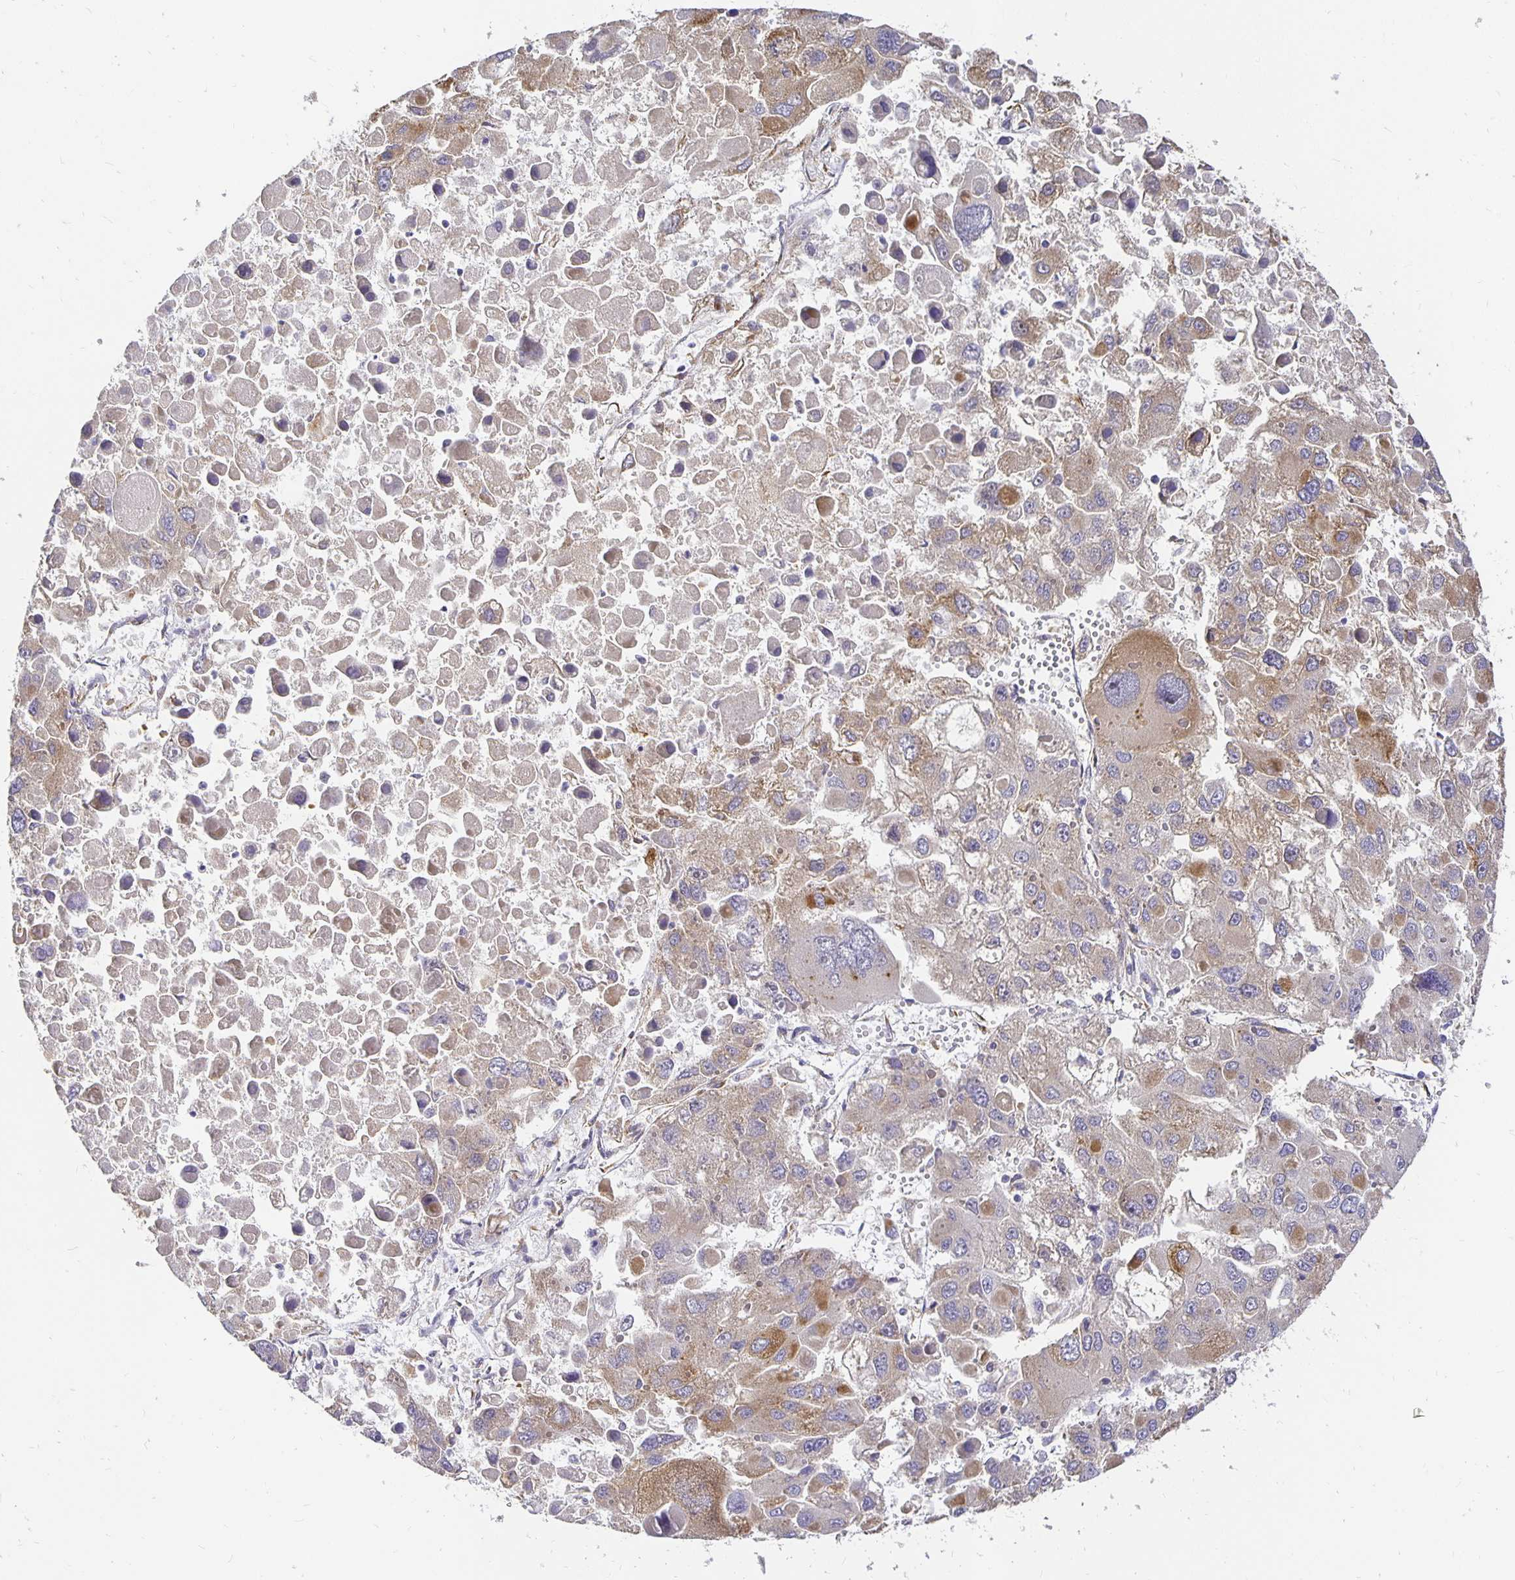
{"staining": {"intensity": "moderate", "quantity": "<25%", "location": "cytoplasmic/membranous"}, "tissue": "liver cancer", "cell_type": "Tumor cells", "image_type": "cancer", "snomed": [{"axis": "morphology", "description": "Carcinoma, Hepatocellular, NOS"}, {"axis": "topography", "description": "Liver"}], "caption": "A high-resolution image shows immunohistochemistry staining of liver hepatocellular carcinoma, which shows moderate cytoplasmic/membranous expression in approximately <25% of tumor cells.", "gene": "PLOD1", "patient": {"sex": "female", "age": 41}}